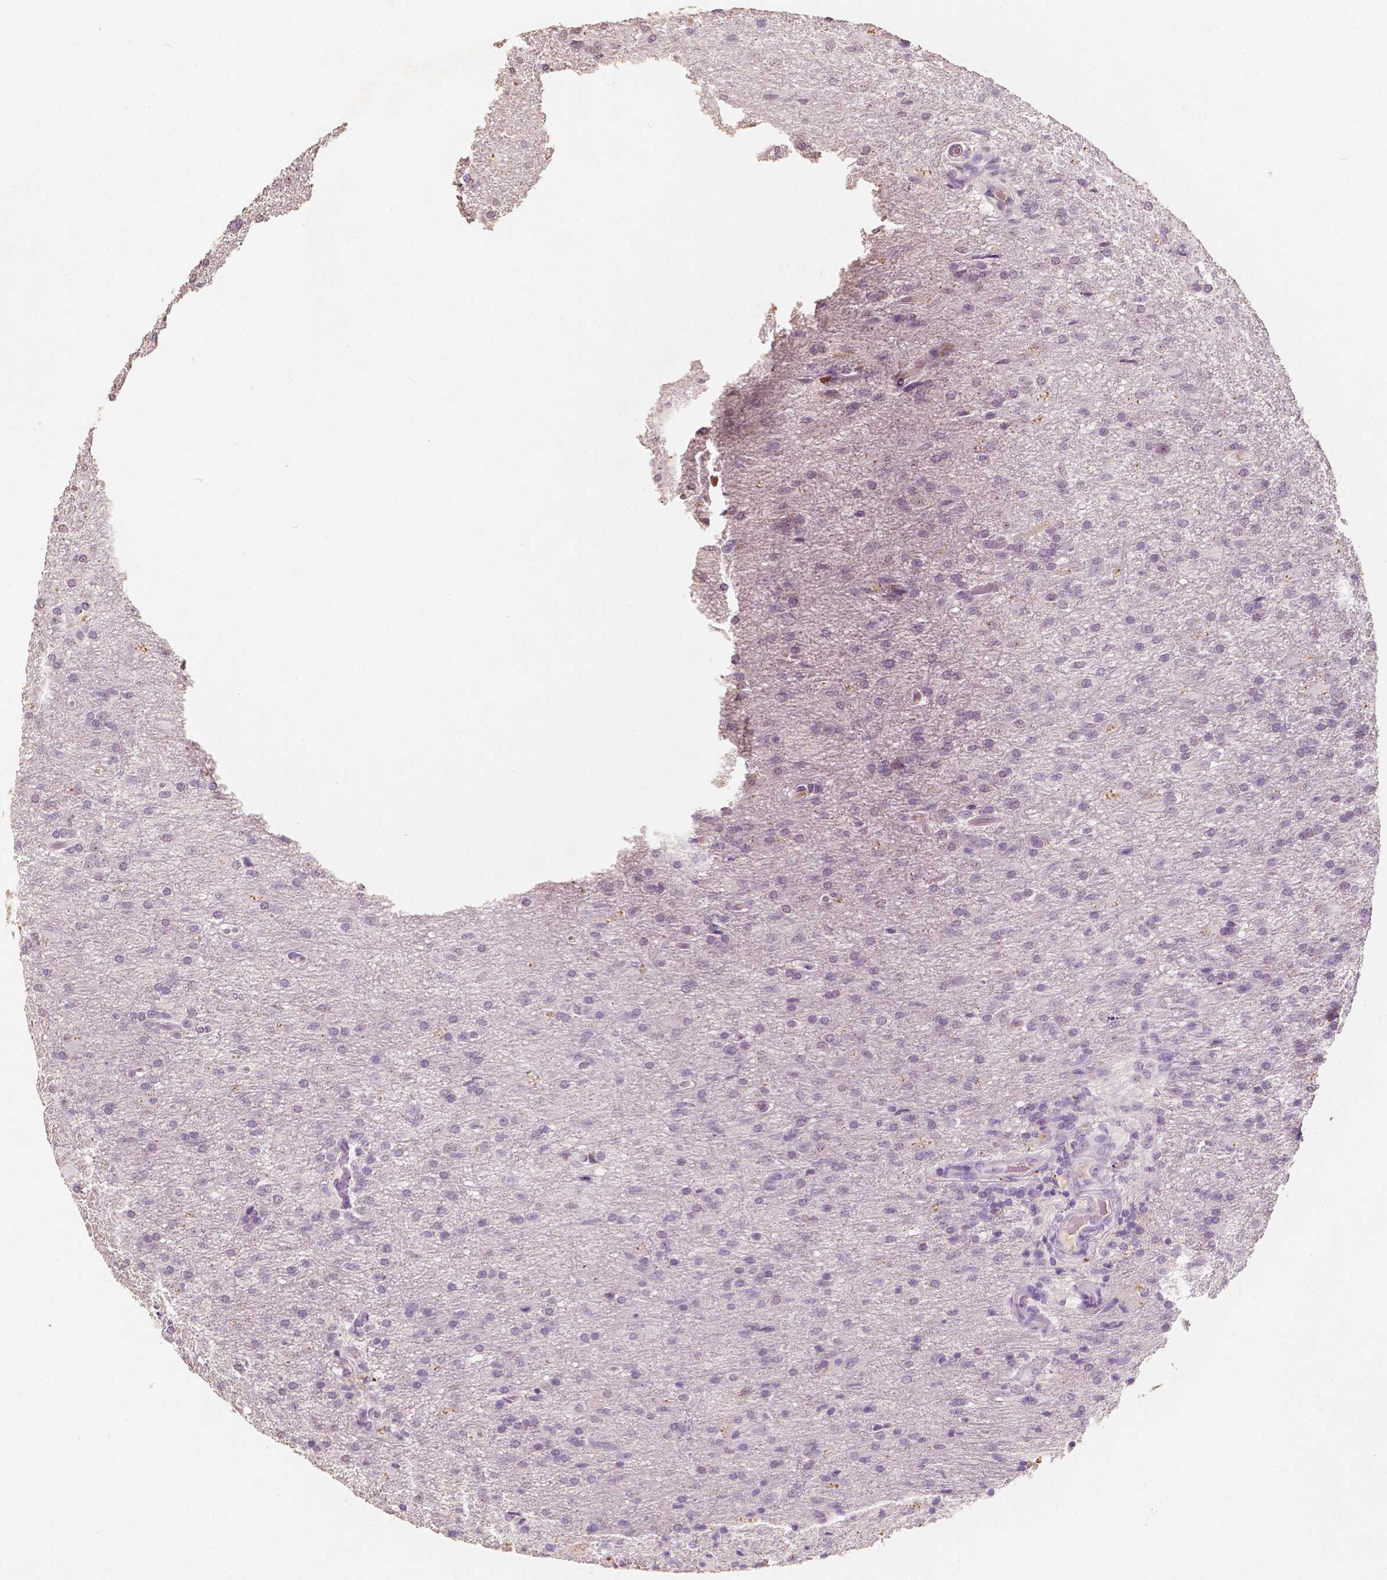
{"staining": {"intensity": "negative", "quantity": "none", "location": "none"}, "tissue": "glioma", "cell_type": "Tumor cells", "image_type": "cancer", "snomed": [{"axis": "morphology", "description": "Glioma, malignant, High grade"}, {"axis": "topography", "description": "Brain"}], "caption": "Glioma was stained to show a protein in brown. There is no significant expression in tumor cells.", "gene": "SOX15", "patient": {"sex": "male", "age": 68}}